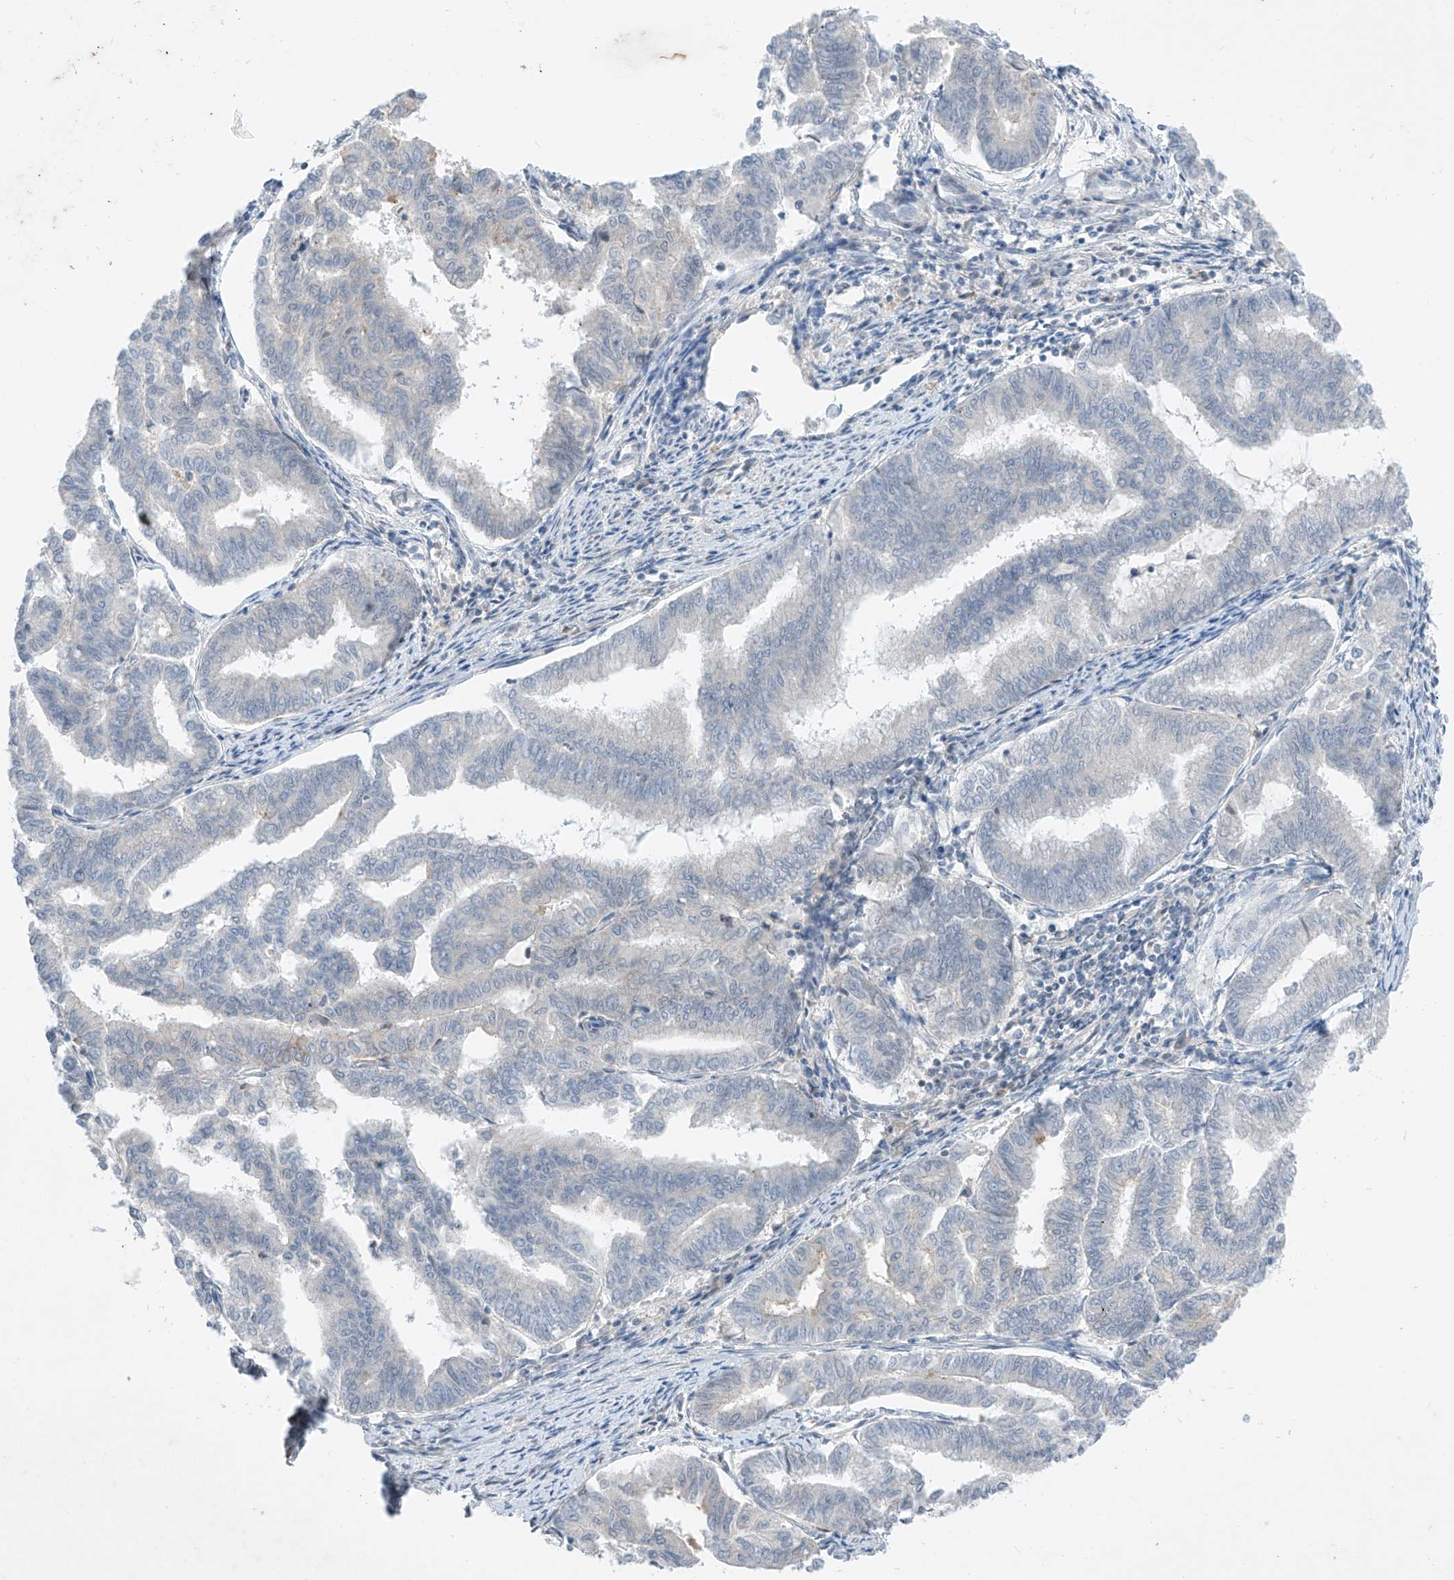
{"staining": {"intensity": "negative", "quantity": "none", "location": "none"}, "tissue": "endometrial cancer", "cell_type": "Tumor cells", "image_type": "cancer", "snomed": [{"axis": "morphology", "description": "Adenocarcinoma, NOS"}, {"axis": "topography", "description": "Endometrium"}], "caption": "Tumor cells show no significant positivity in endometrial adenocarcinoma.", "gene": "ABLIM2", "patient": {"sex": "female", "age": 79}}